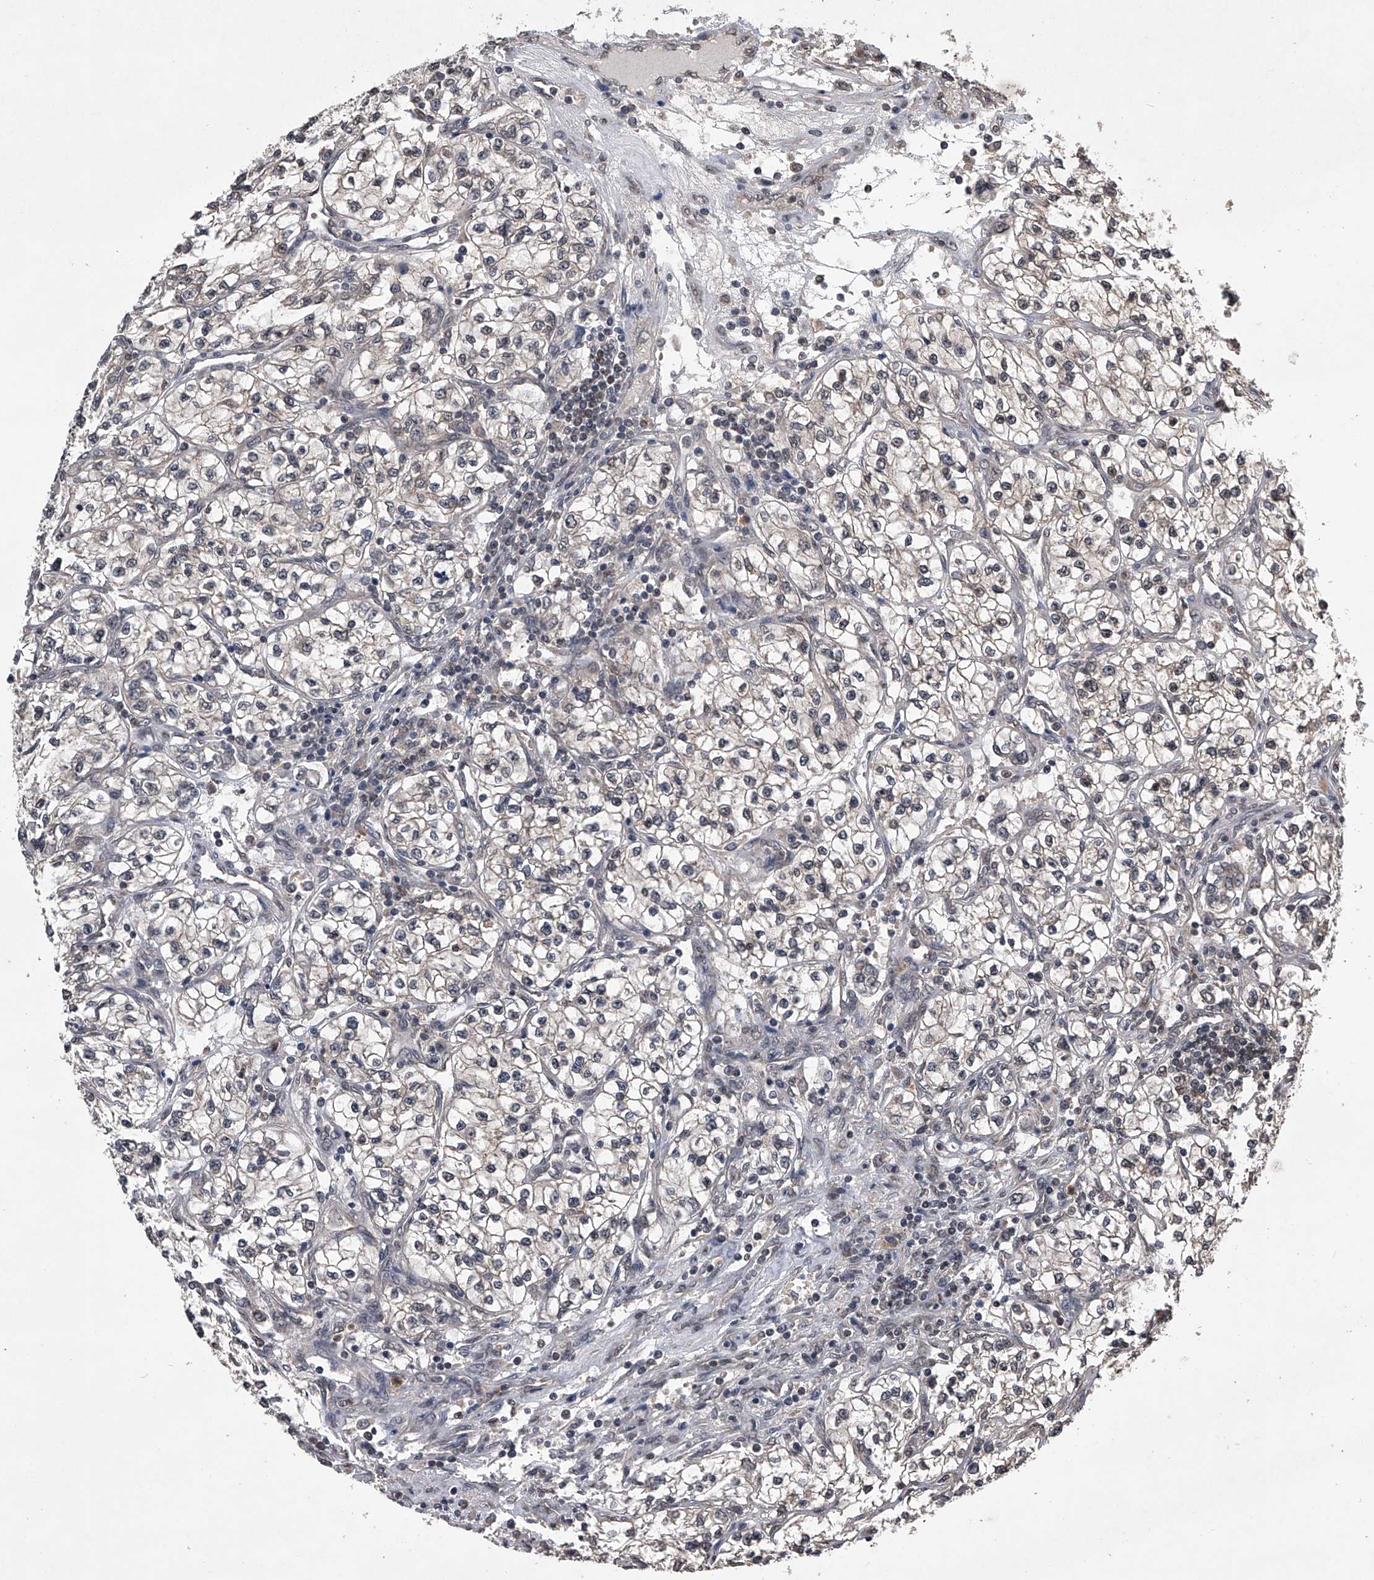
{"staining": {"intensity": "weak", "quantity": "25%-75%", "location": "cytoplasmic/membranous"}, "tissue": "renal cancer", "cell_type": "Tumor cells", "image_type": "cancer", "snomed": [{"axis": "morphology", "description": "Adenocarcinoma, NOS"}, {"axis": "topography", "description": "Kidney"}], "caption": "Immunohistochemical staining of renal cancer displays weak cytoplasmic/membranous protein expression in about 25%-75% of tumor cells.", "gene": "TSNAX", "patient": {"sex": "female", "age": 57}}